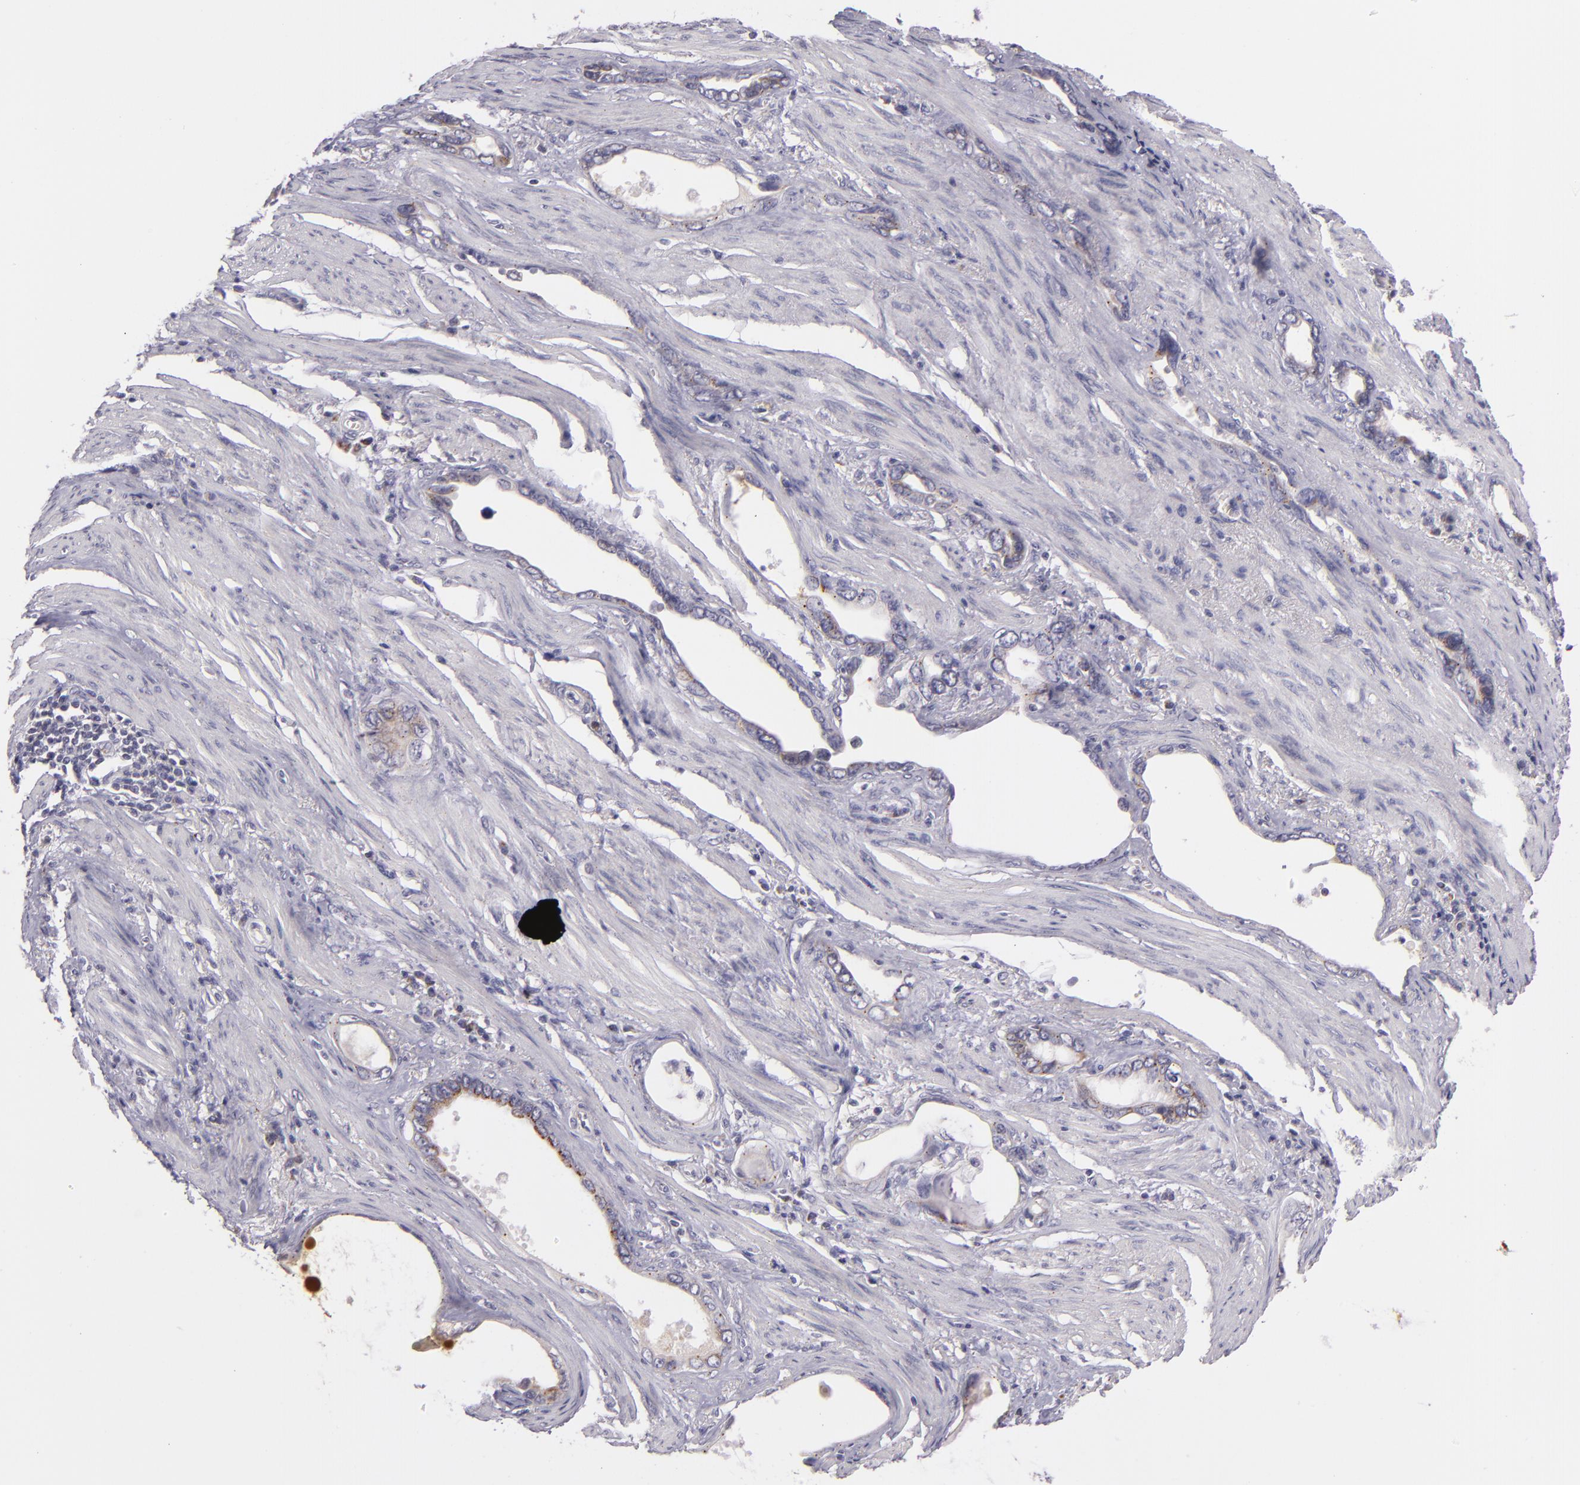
{"staining": {"intensity": "negative", "quantity": "none", "location": "none"}, "tissue": "stomach cancer", "cell_type": "Tumor cells", "image_type": "cancer", "snomed": [{"axis": "morphology", "description": "Adenocarcinoma, NOS"}, {"axis": "topography", "description": "Stomach"}], "caption": "A photomicrograph of human stomach adenocarcinoma is negative for staining in tumor cells.", "gene": "CILK1", "patient": {"sex": "male", "age": 78}}